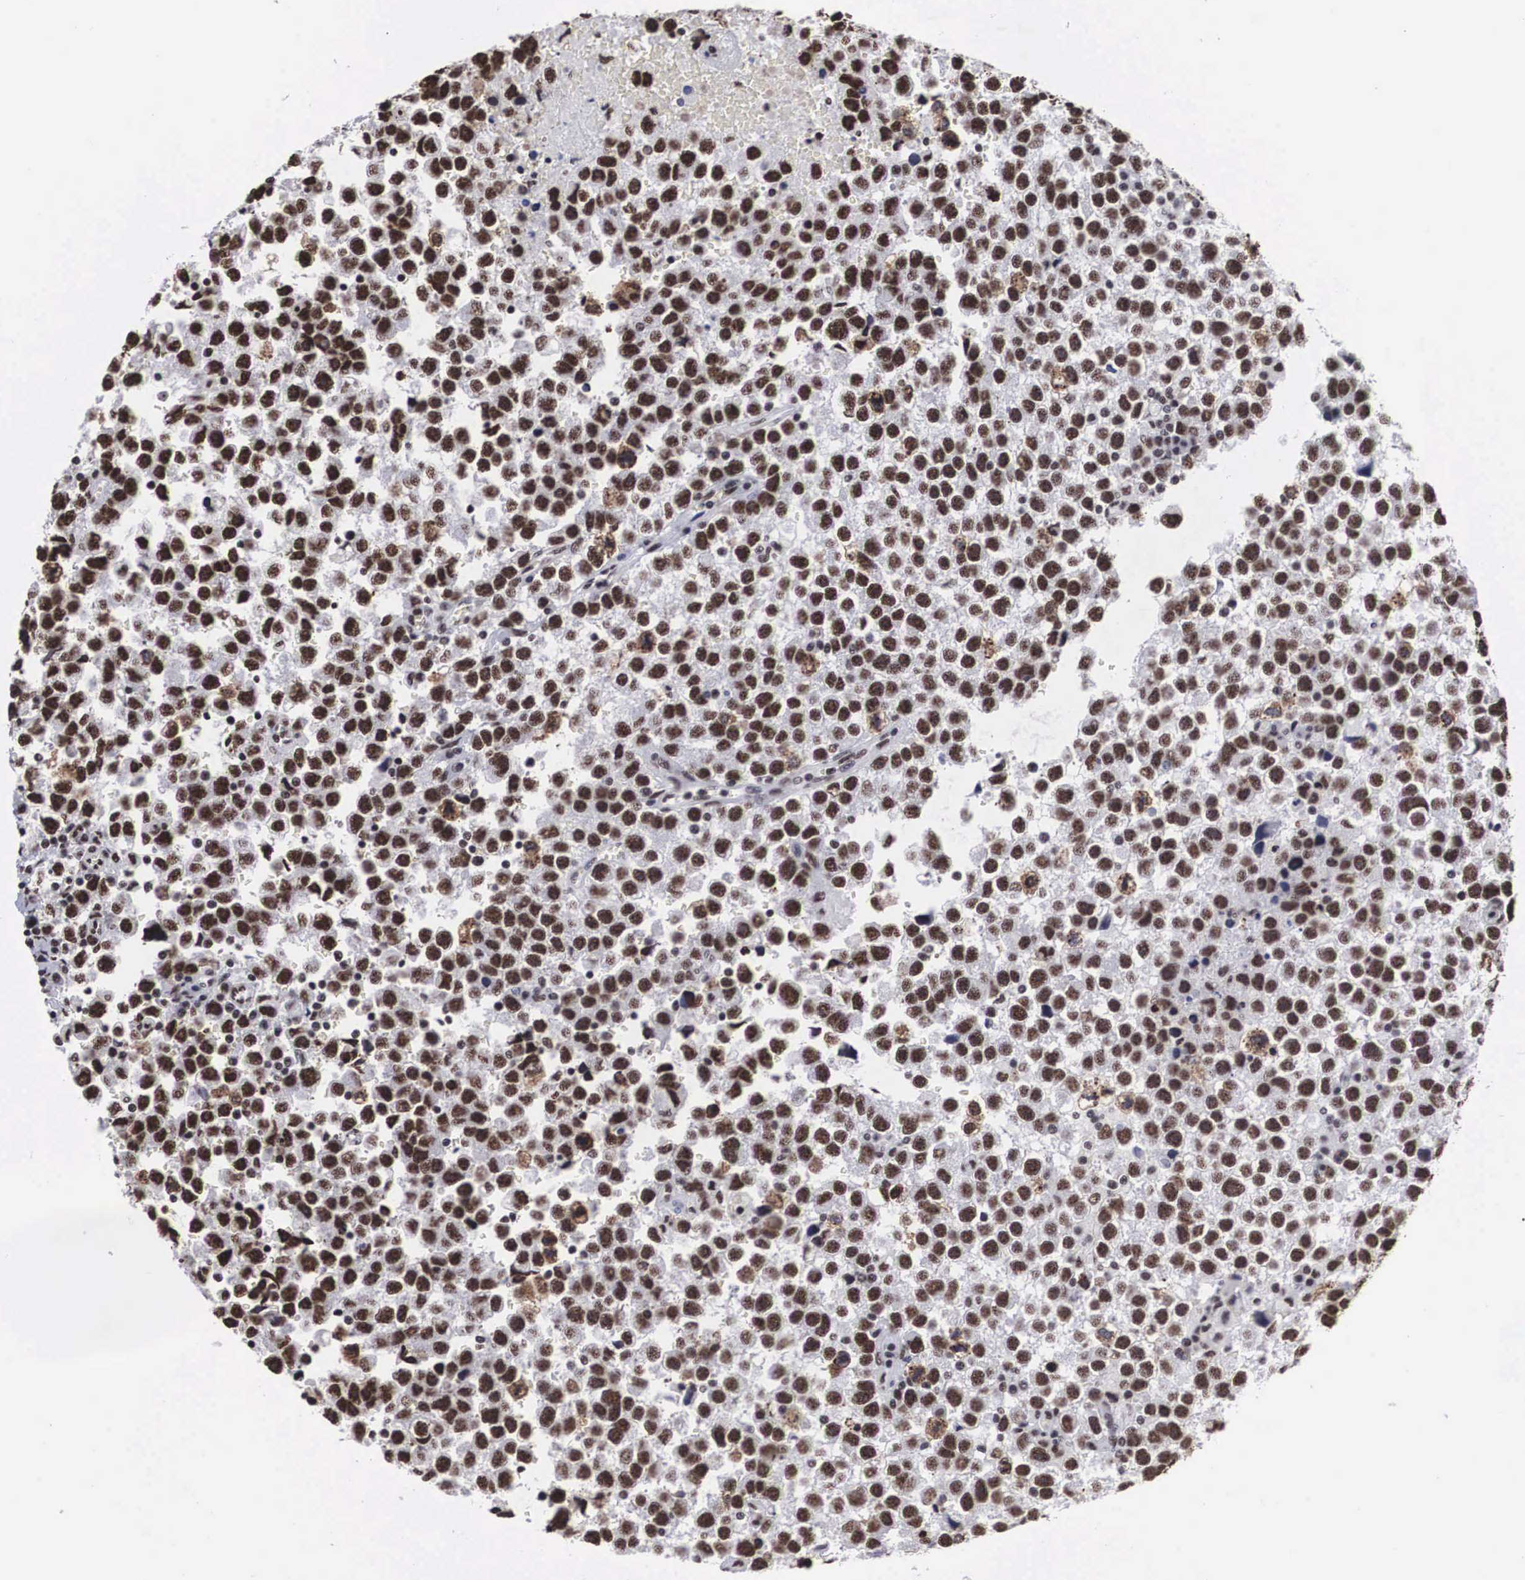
{"staining": {"intensity": "strong", "quantity": ">75%", "location": "nuclear"}, "tissue": "testis cancer", "cell_type": "Tumor cells", "image_type": "cancer", "snomed": [{"axis": "morphology", "description": "Seminoma, NOS"}, {"axis": "topography", "description": "Testis"}], "caption": "Protein staining demonstrates strong nuclear expression in approximately >75% of tumor cells in testis cancer.", "gene": "ACIN1", "patient": {"sex": "male", "age": 33}}